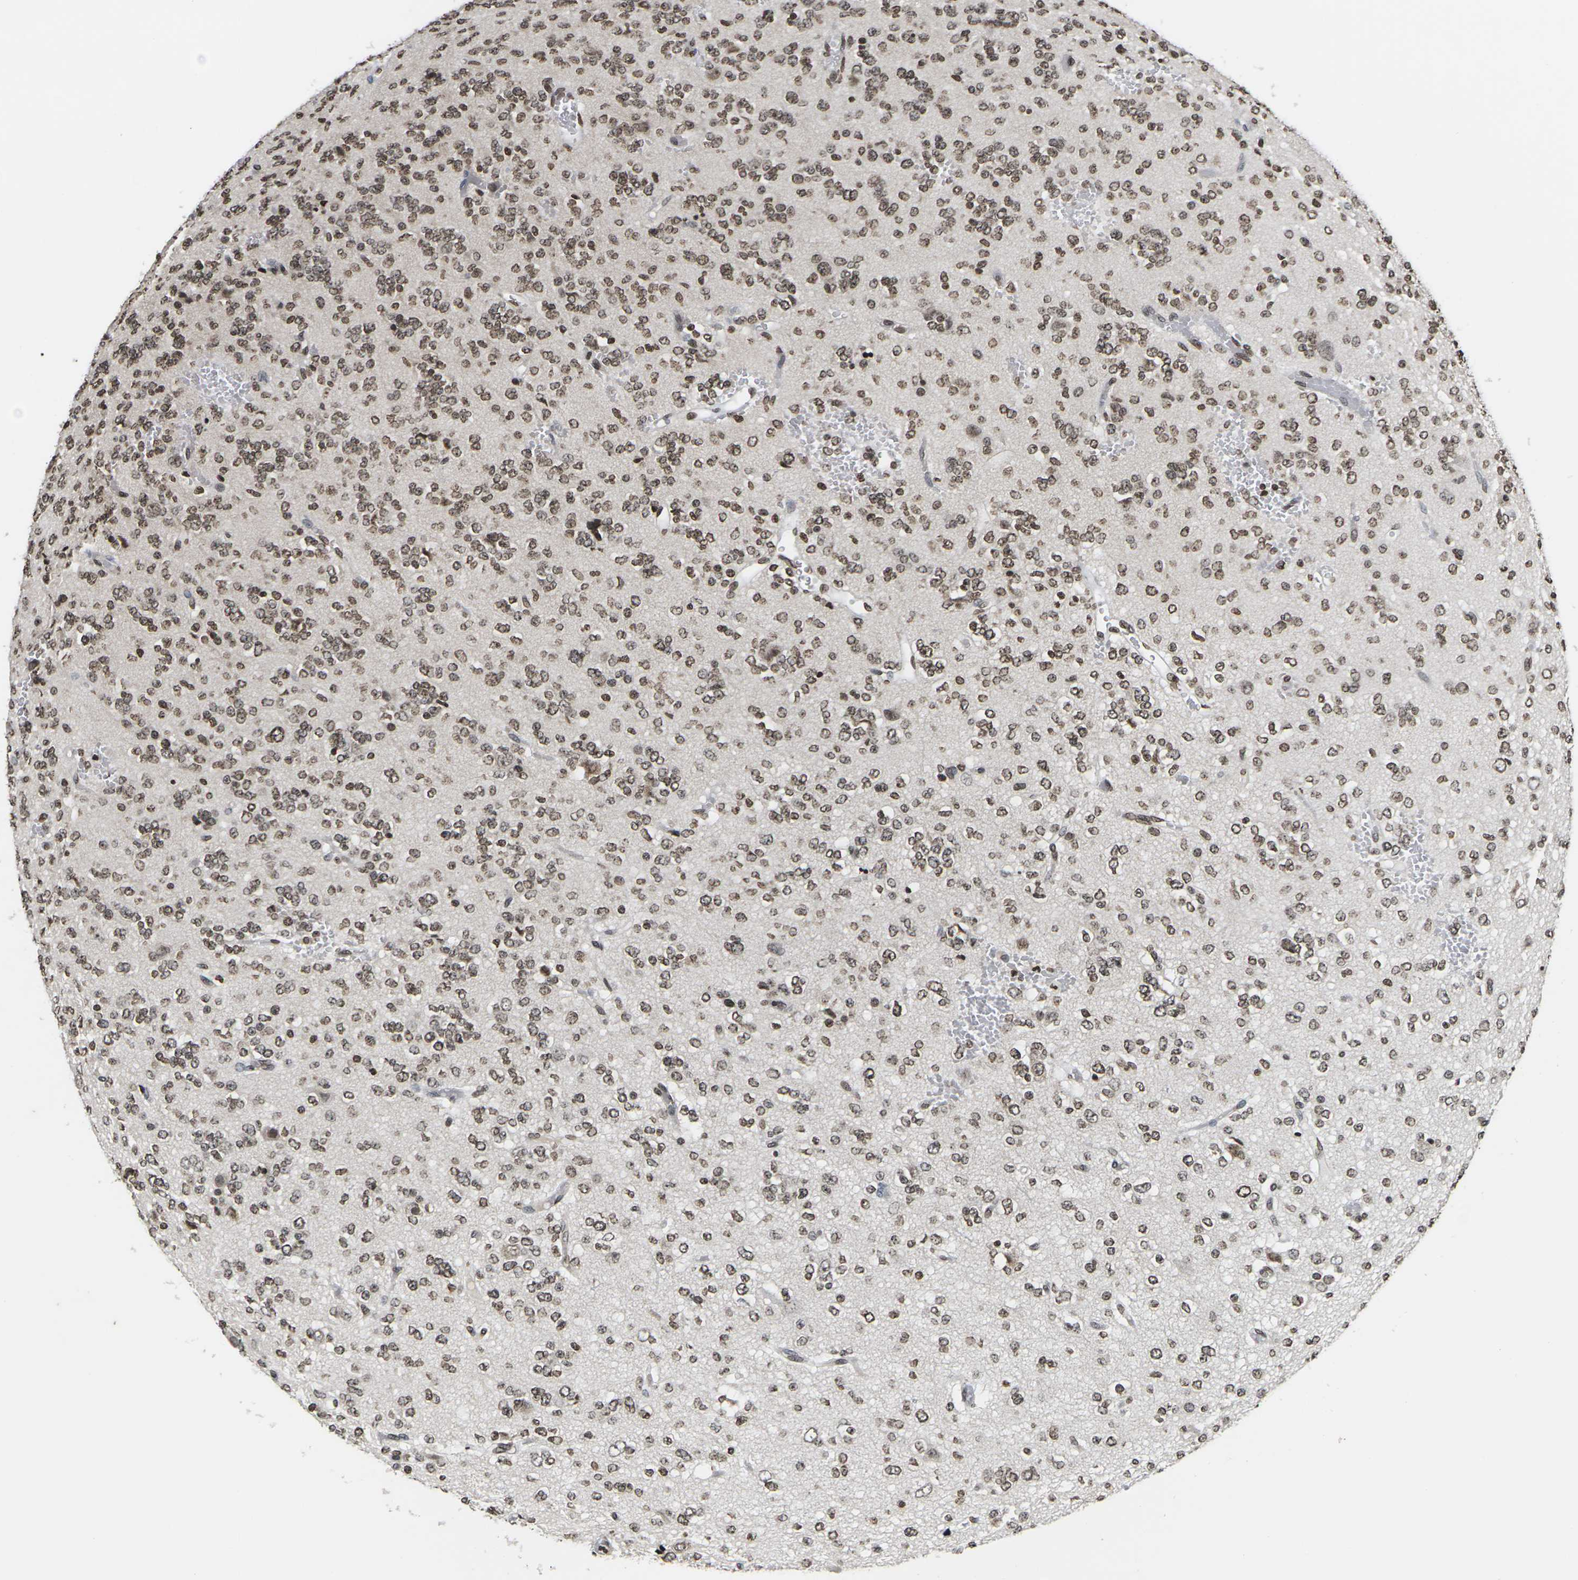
{"staining": {"intensity": "moderate", "quantity": ">75%", "location": "nuclear"}, "tissue": "glioma", "cell_type": "Tumor cells", "image_type": "cancer", "snomed": [{"axis": "morphology", "description": "Glioma, malignant, Low grade"}, {"axis": "topography", "description": "Brain"}], "caption": "IHC image of glioma stained for a protein (brown), which reveals medium levels of moderate nuclear positivity in about >75% of tumor cells.", "gene": "ETV5", "patient": {"sex": "male", "age": 38}}